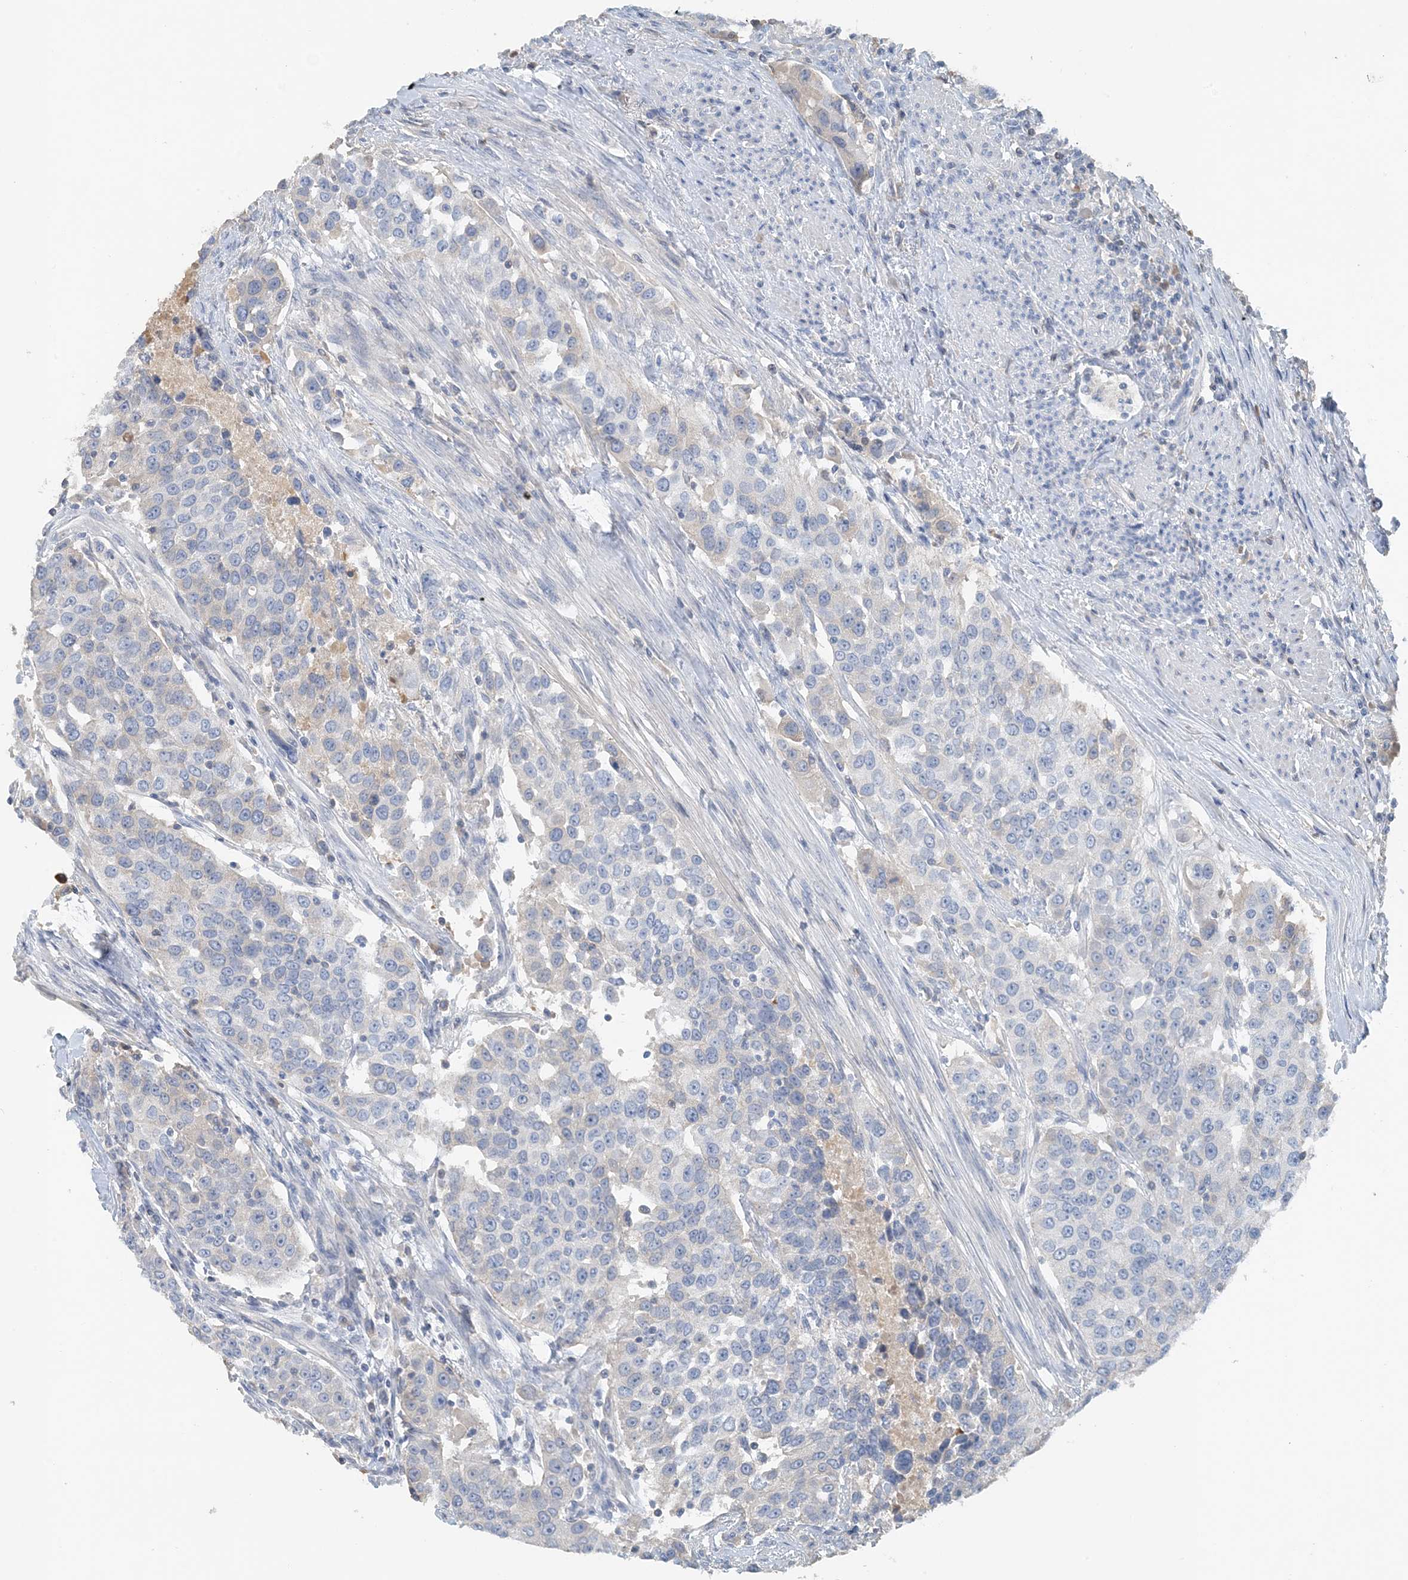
{"staining": {"intensity": "negative", "quantity": "none", "location": "none"}, "tissue": "urothelial cancer", "cell_type": "Tumor cells", "image_type": "cancer", "snomed": [{"axis": "morphology", "description": "Urothelial carcinoma, High grade"}, {"axis": "topography", "description": "Urinary bladder"}], "caption": "High power microscopy histopathology image of an immunohistochemistry (IHC) photomicrograph of urothelial cancer, revealing no significant positivity in tumor cells.", "gene": "CTRL", "patient": {"sex": "female", "age": 80}}